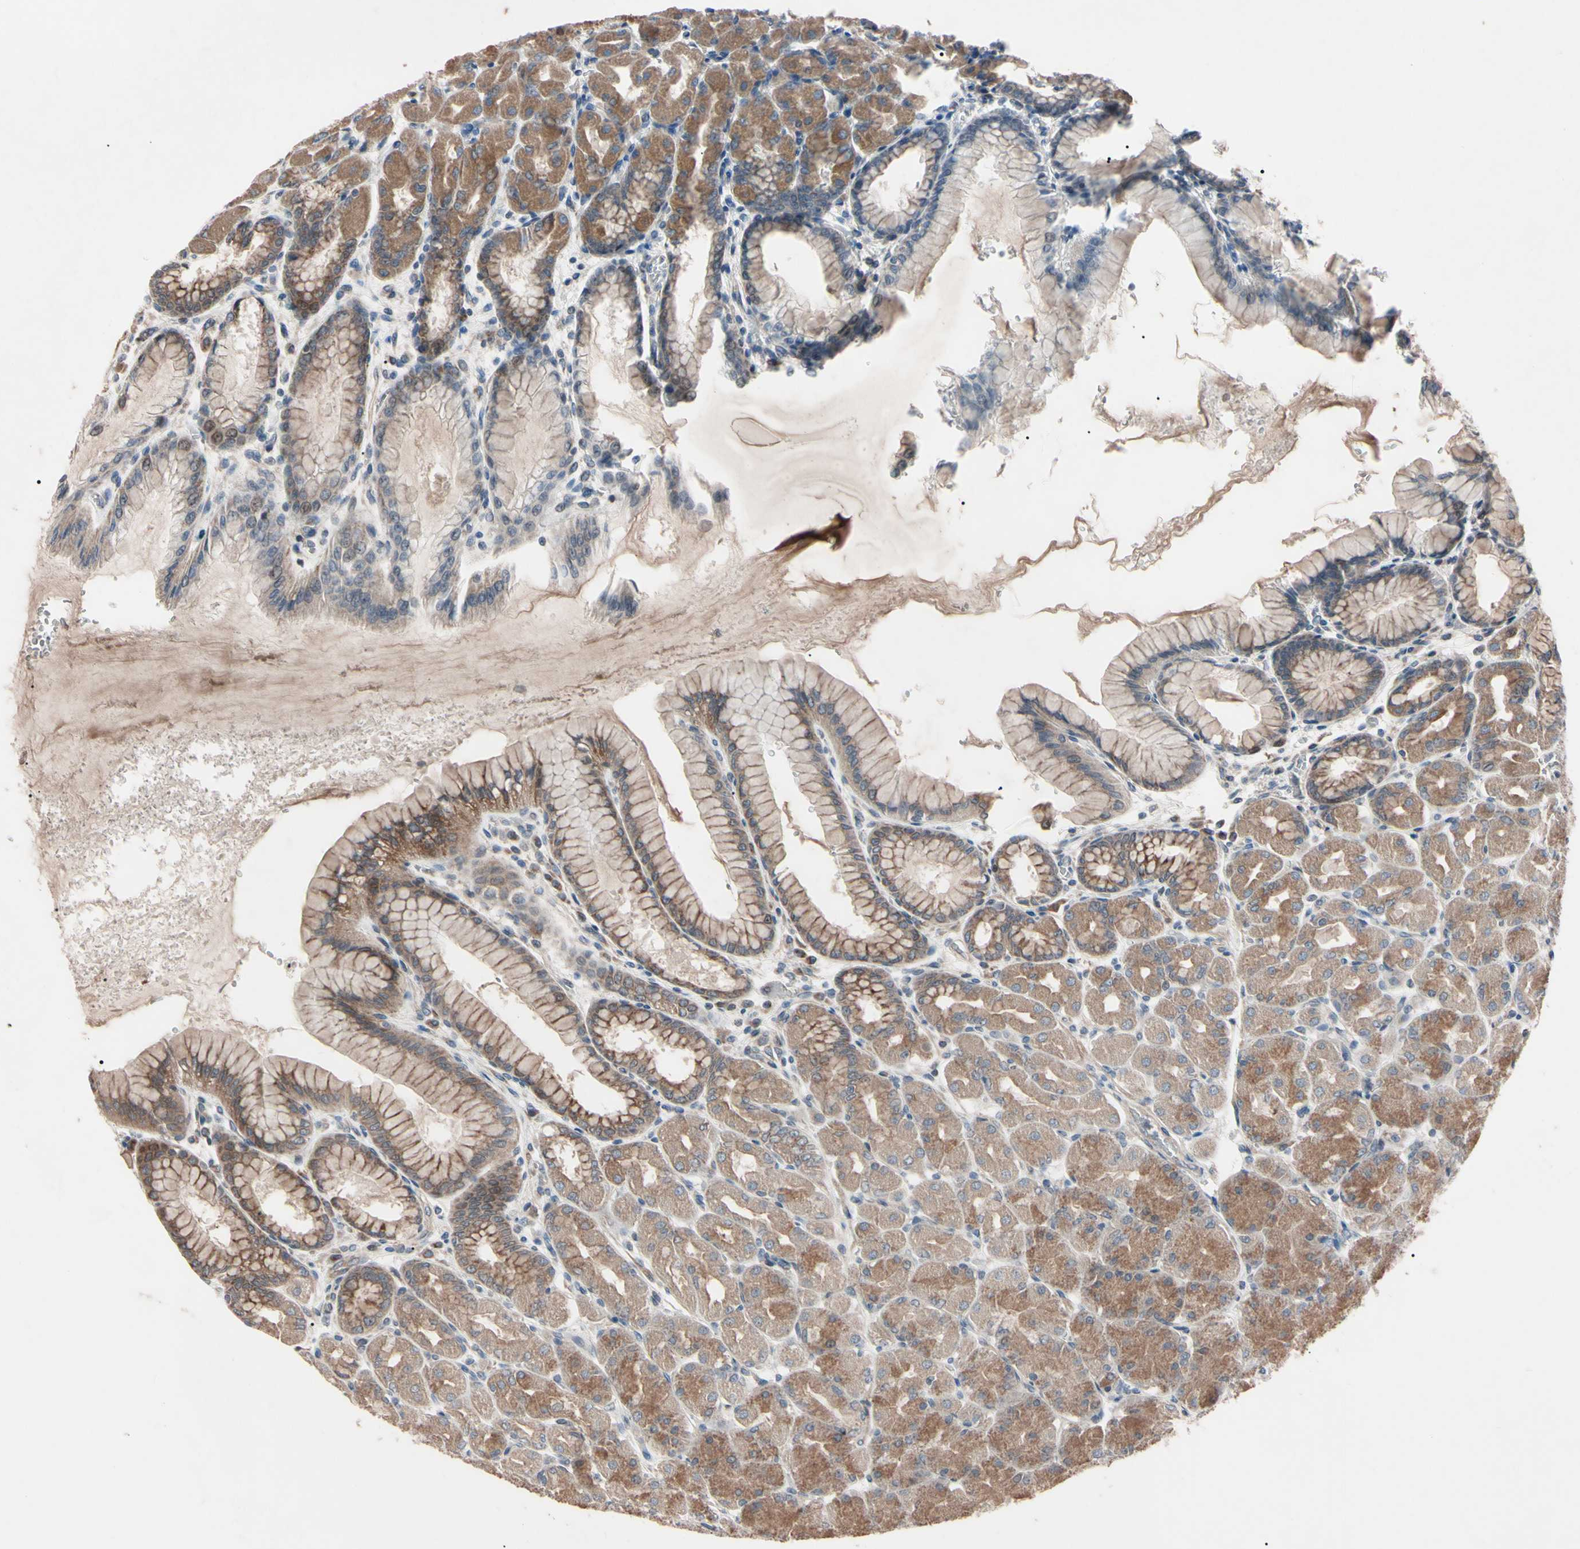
{"staining": {"intensity": "moderate", "quantity": ">75%", "location": "cytoplasmic/membranous"}, "tissue": "stomach", "cell_type": "Glandular cells", "image_type": "normal", "snomed": [{"axis": "morphology", "description": "Normal tissue, NOS"}, {"axis": "topography", "description": "Stomach, upper"}], "caption": "Brown immunohistochemical staining in unremarkable stomach reveals moderate cytoplasmic/membranous expression in about >75% of glandular cells. Ihc stains the protein of interest in brown and the nuclei are stained blue.", "gene": "TNFRSF1A", "patient": {"sex": "female", "age": 56}}